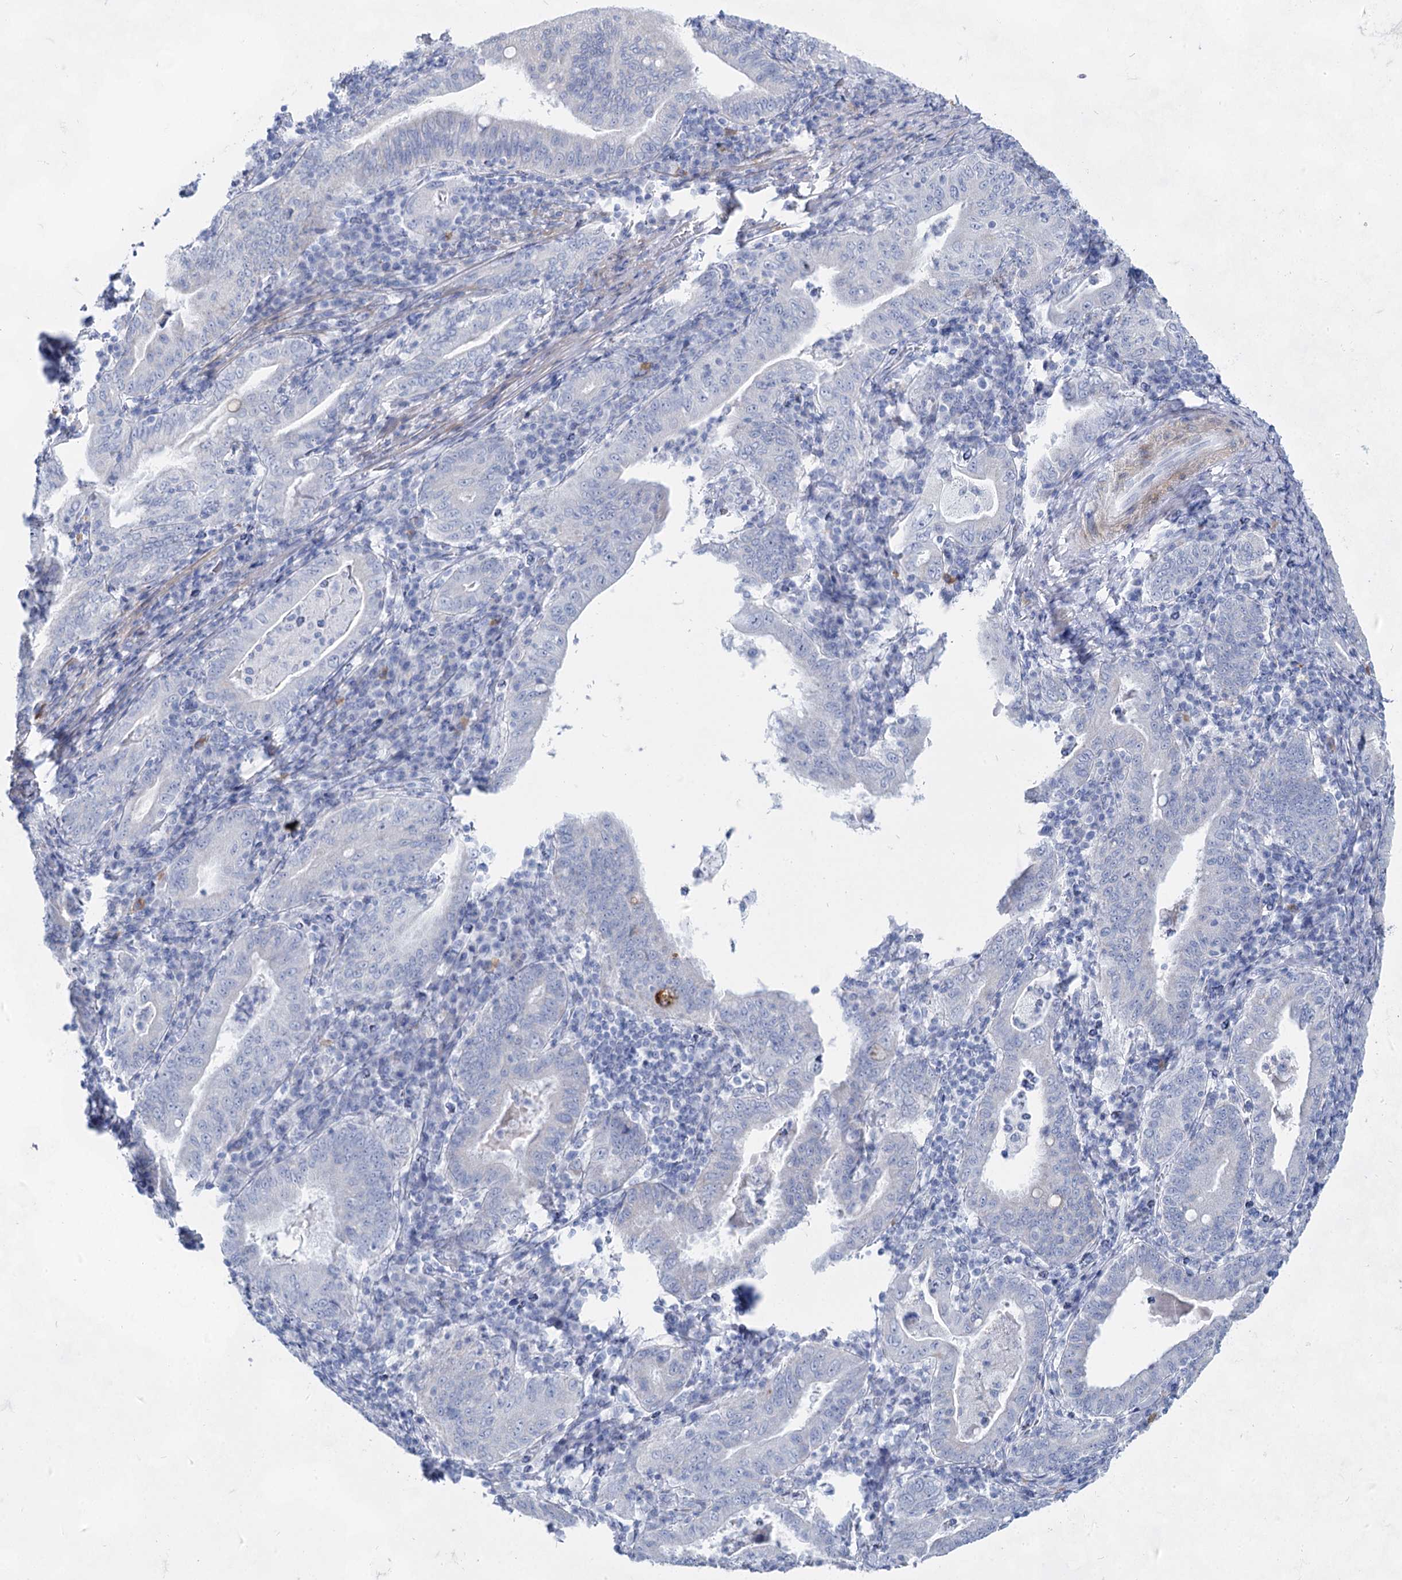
{"staining": {"intensity": "negative", "quantity": "none", "location": "none"}, "tissue": "stomach cancer", "cell_type": "Tumor cells", "image_type": "cancer", "snomed": [{"axis": "morphology", "description": "Normal tissue, NOS"}, {"axis": "morphology", "description": "Adenocarcinoma, NOS"}, {"axis": "topography", "description": "Esophagus"}, {"axis": "topography", "description": "Stomach, upper"}, {"axis": "topography", "description": "Peripheral nerve tissue"}], "caption": "A high-resolution micrograph shows immunohistochemistry (IHC) staining of adenocarcinoma (stomach), which shows no significant expression in tumor cells.", "gene": "ACRV1", "patient": {"sex": "male", "age": 62}}